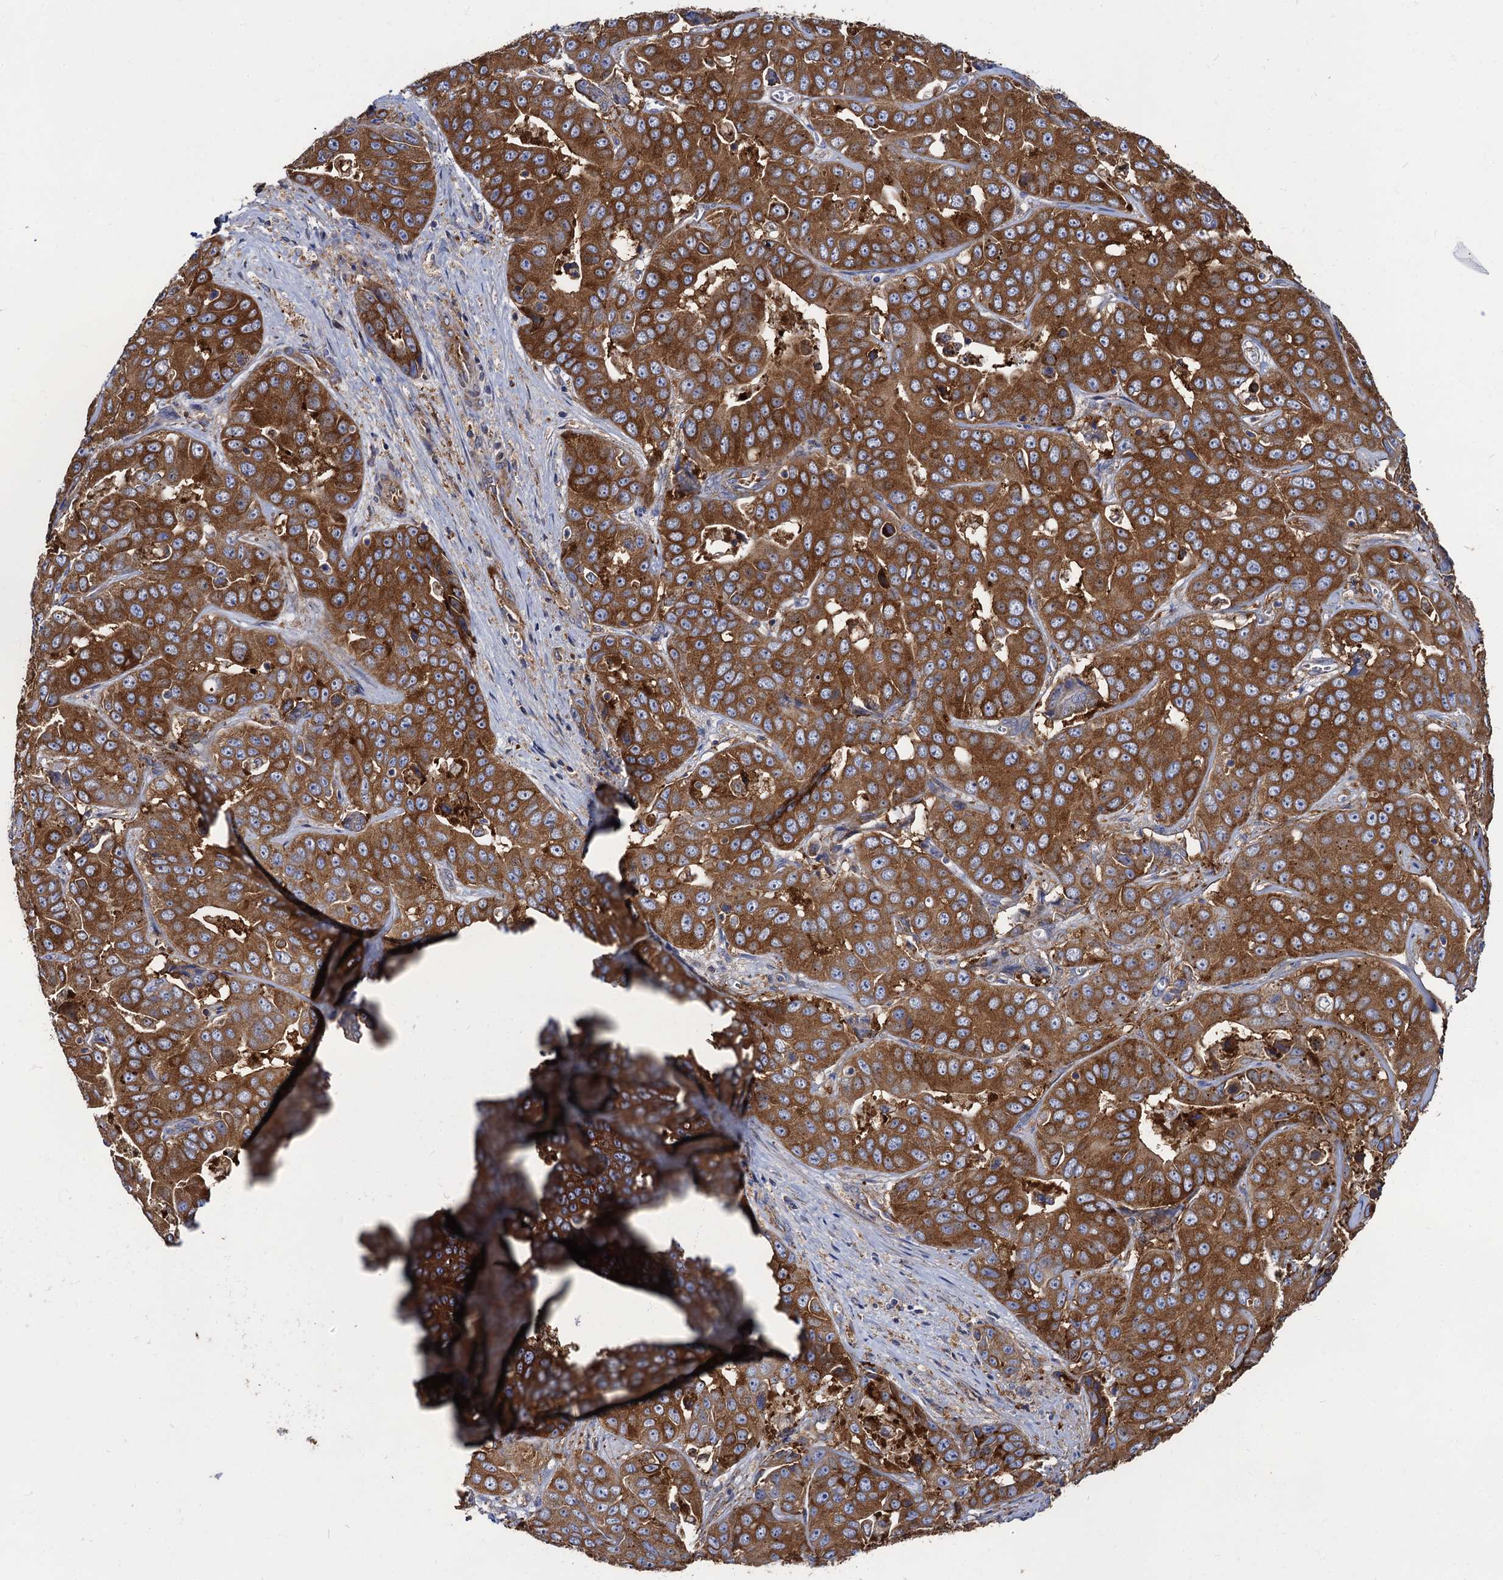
{"staining": {"intensity": "moderate", "quantity": ">75%", "location": "cytoplasmic/membranous"}, "tissue": "liver cancer", "cell_type": "Tumor cells", "image_type": "cancer", "snomed": [{"axis": "morphology", "description": "Cholangiocarcinoma"}, {"axis": "topography", "description": "Liver"}], "caption": "Human cholangiocarcinoma (liver) stained with a brown dye demonstrates moderate cytoplasmic/membranous positive positivity in approximately >75% of tumor cells.", "gene": "DYDC1", "patient": {"sex": "female", "age": 52}}